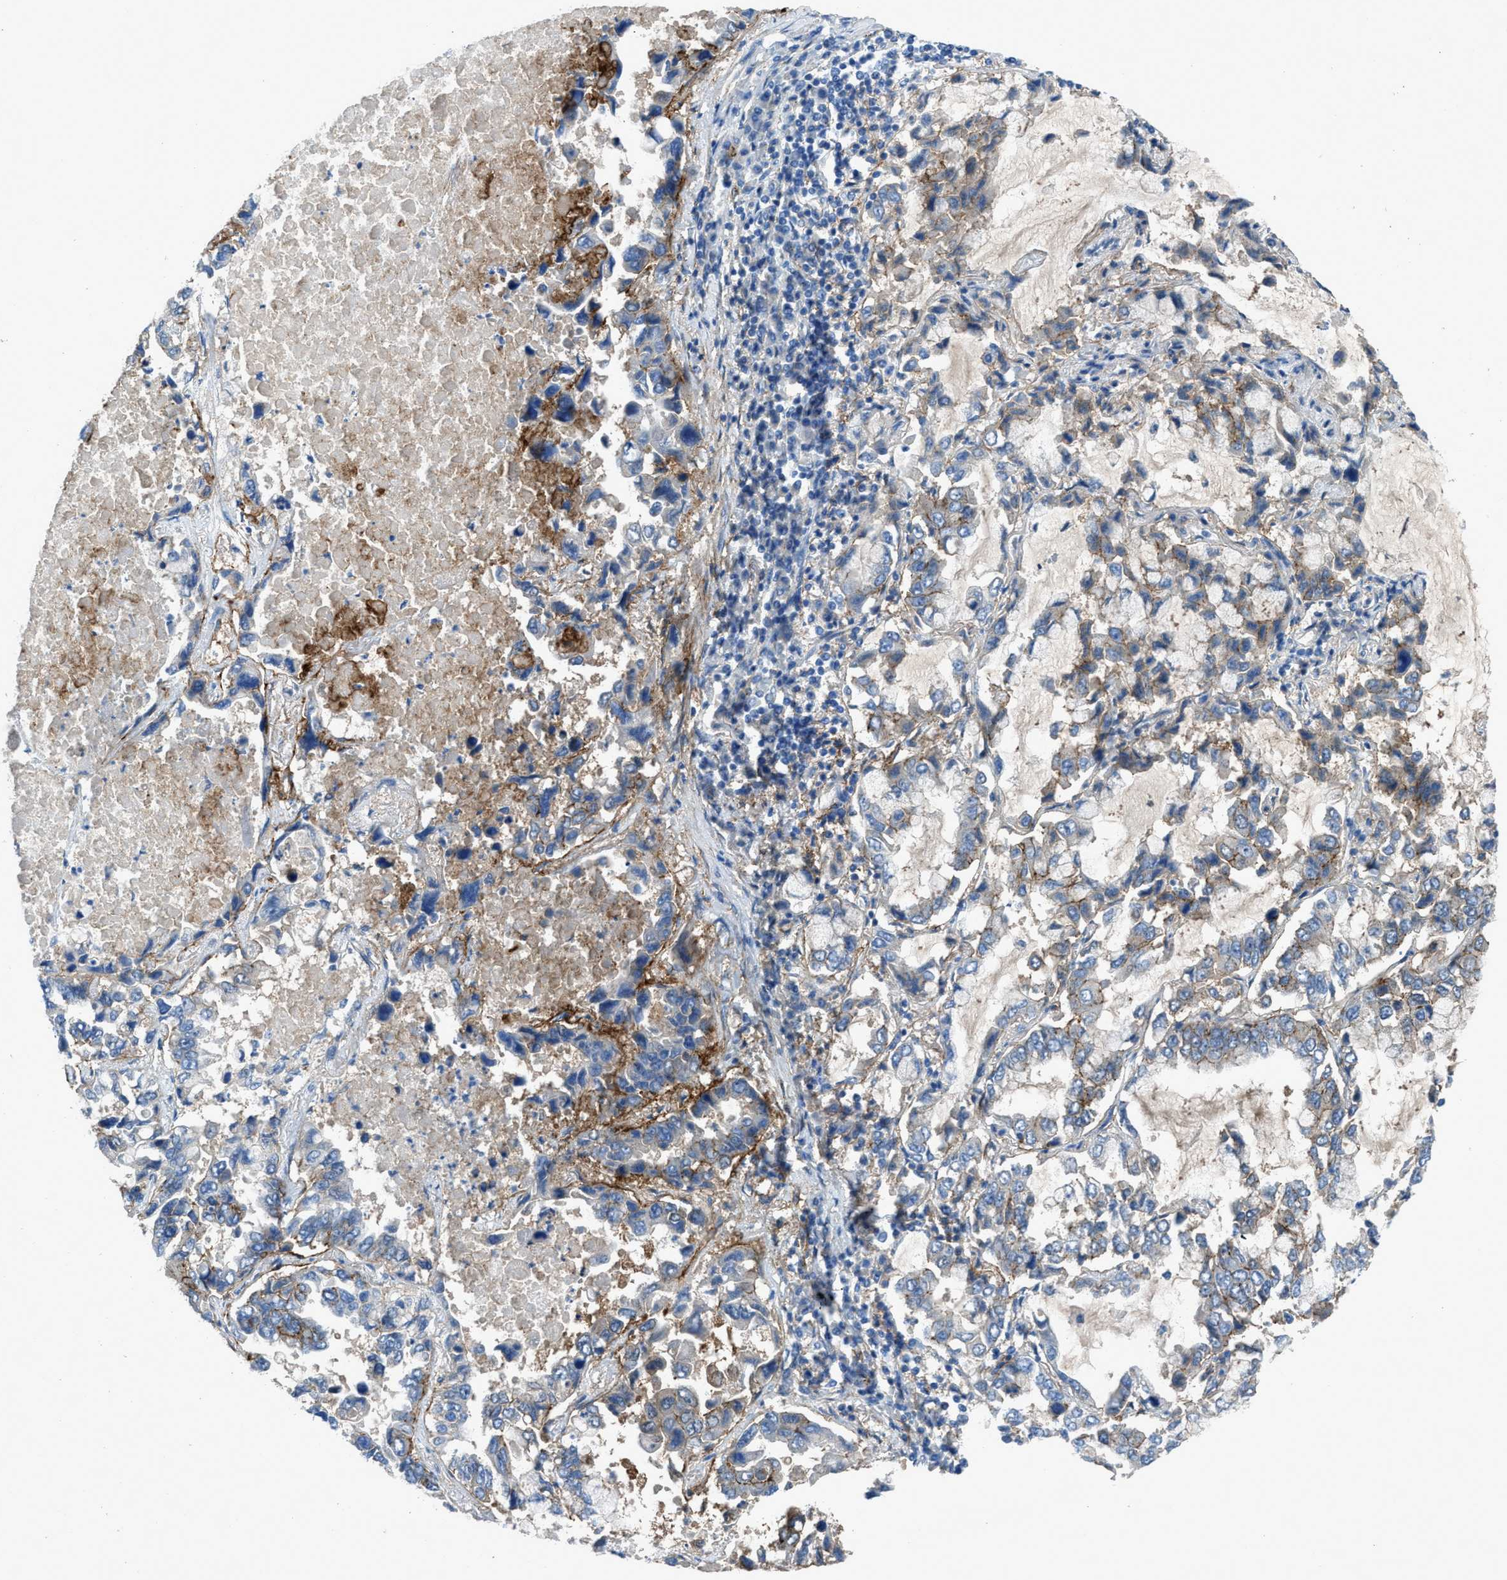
{"staining": {"intensity": "moderate", "quantity": "<25%", "location": "cytoplasmic/membranous"}, "tissue": "lung cancer", "cell_type": "Tumor cells", "image_type": "cancer", "snomed": [{"axis": "morphology", "description": "Adenocarcinoma, NOS"}, {"axis": "topography", "description": "Lung"}], "caption": "Adenocarcinoma (lung) tissue demonstrates moderate cytoplasmic/membranous staining in about <25% of tumor cells, visualized by immunohistochemistry.", "gene": "PTGFRN", "patient": {"sex": "male", "age": 64}}